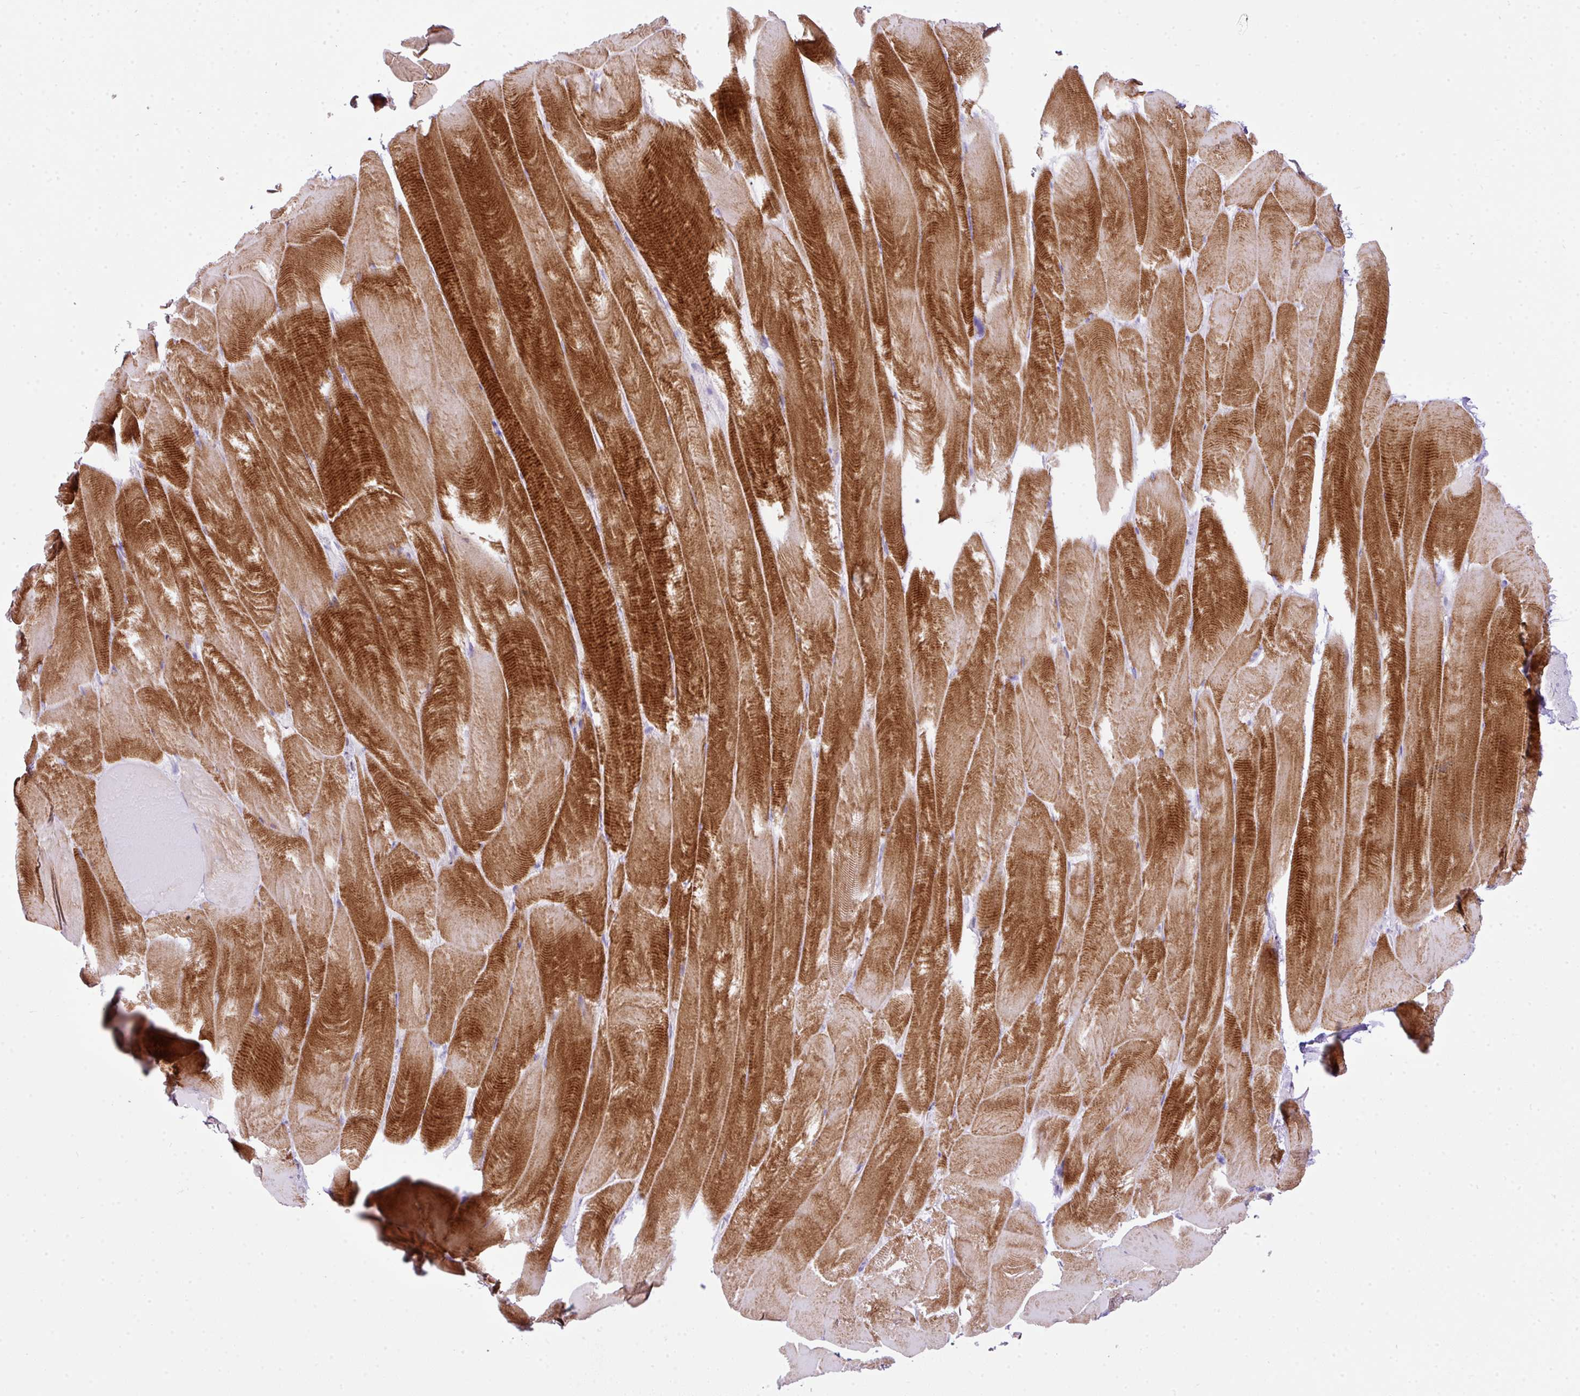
{"staining": {"intensity": "strong", "quantity": "25%-75%", "location": "cytoplasmic/membranous"}, "tissue": "skeletal muscle", "cell_type": "Myocytes", "image_type": "normal", "snomed": [{"axis": "morphology", "description": "Normal tissue, NOS"}, {"axis": "topography", "description": "Skeletal muscle"}], "caption": "Myocytes display high levels of strong cytoplasmic/membranous expression in about 25%-75% of cells in unremarkable human skeletal muscle.", "gene": "CCDC137", "patient": {"sex": "female", "age": 64}}